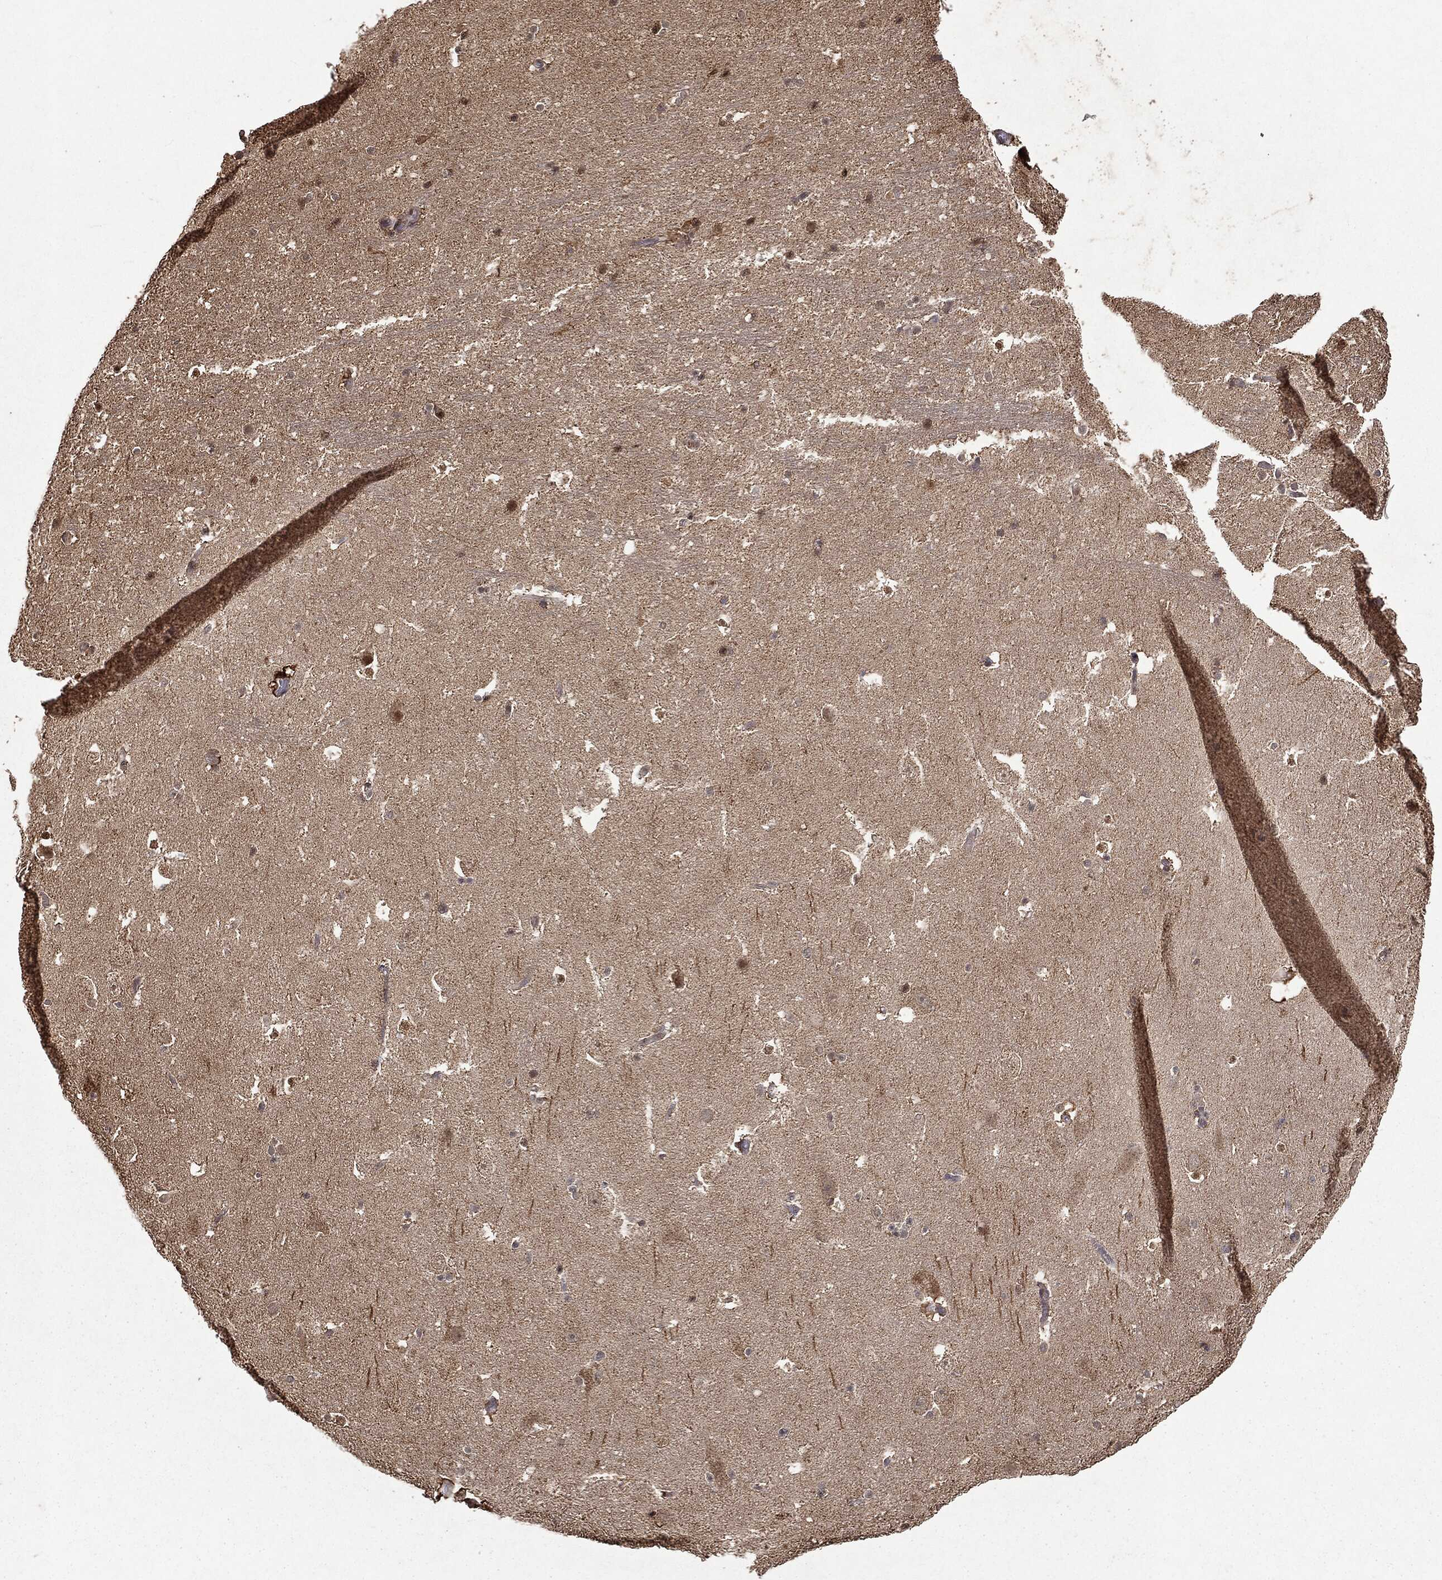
{"staining": {"intensity": "negative", "quantity": "none", "location": "none"}, "tissue": "hippocampus", "cell_type": "Glial cells", "image_type": "normal", "snomed": [{"axis": "morphology", "description": "Normal tissue, NOS"}, {"axis": "topography", "description": "Hippocampus"}], "caption": "Glial cells are negative for brown protein staining in unremarkable hippocampus. The staining was performed using DAB to visualize the protein expression in brown, while the nuclei were stained in blue with hematoxylin (Magnification: 20x).", "gene": "ZNHIT6", "patient": {"sex": "male", "age": 51}}